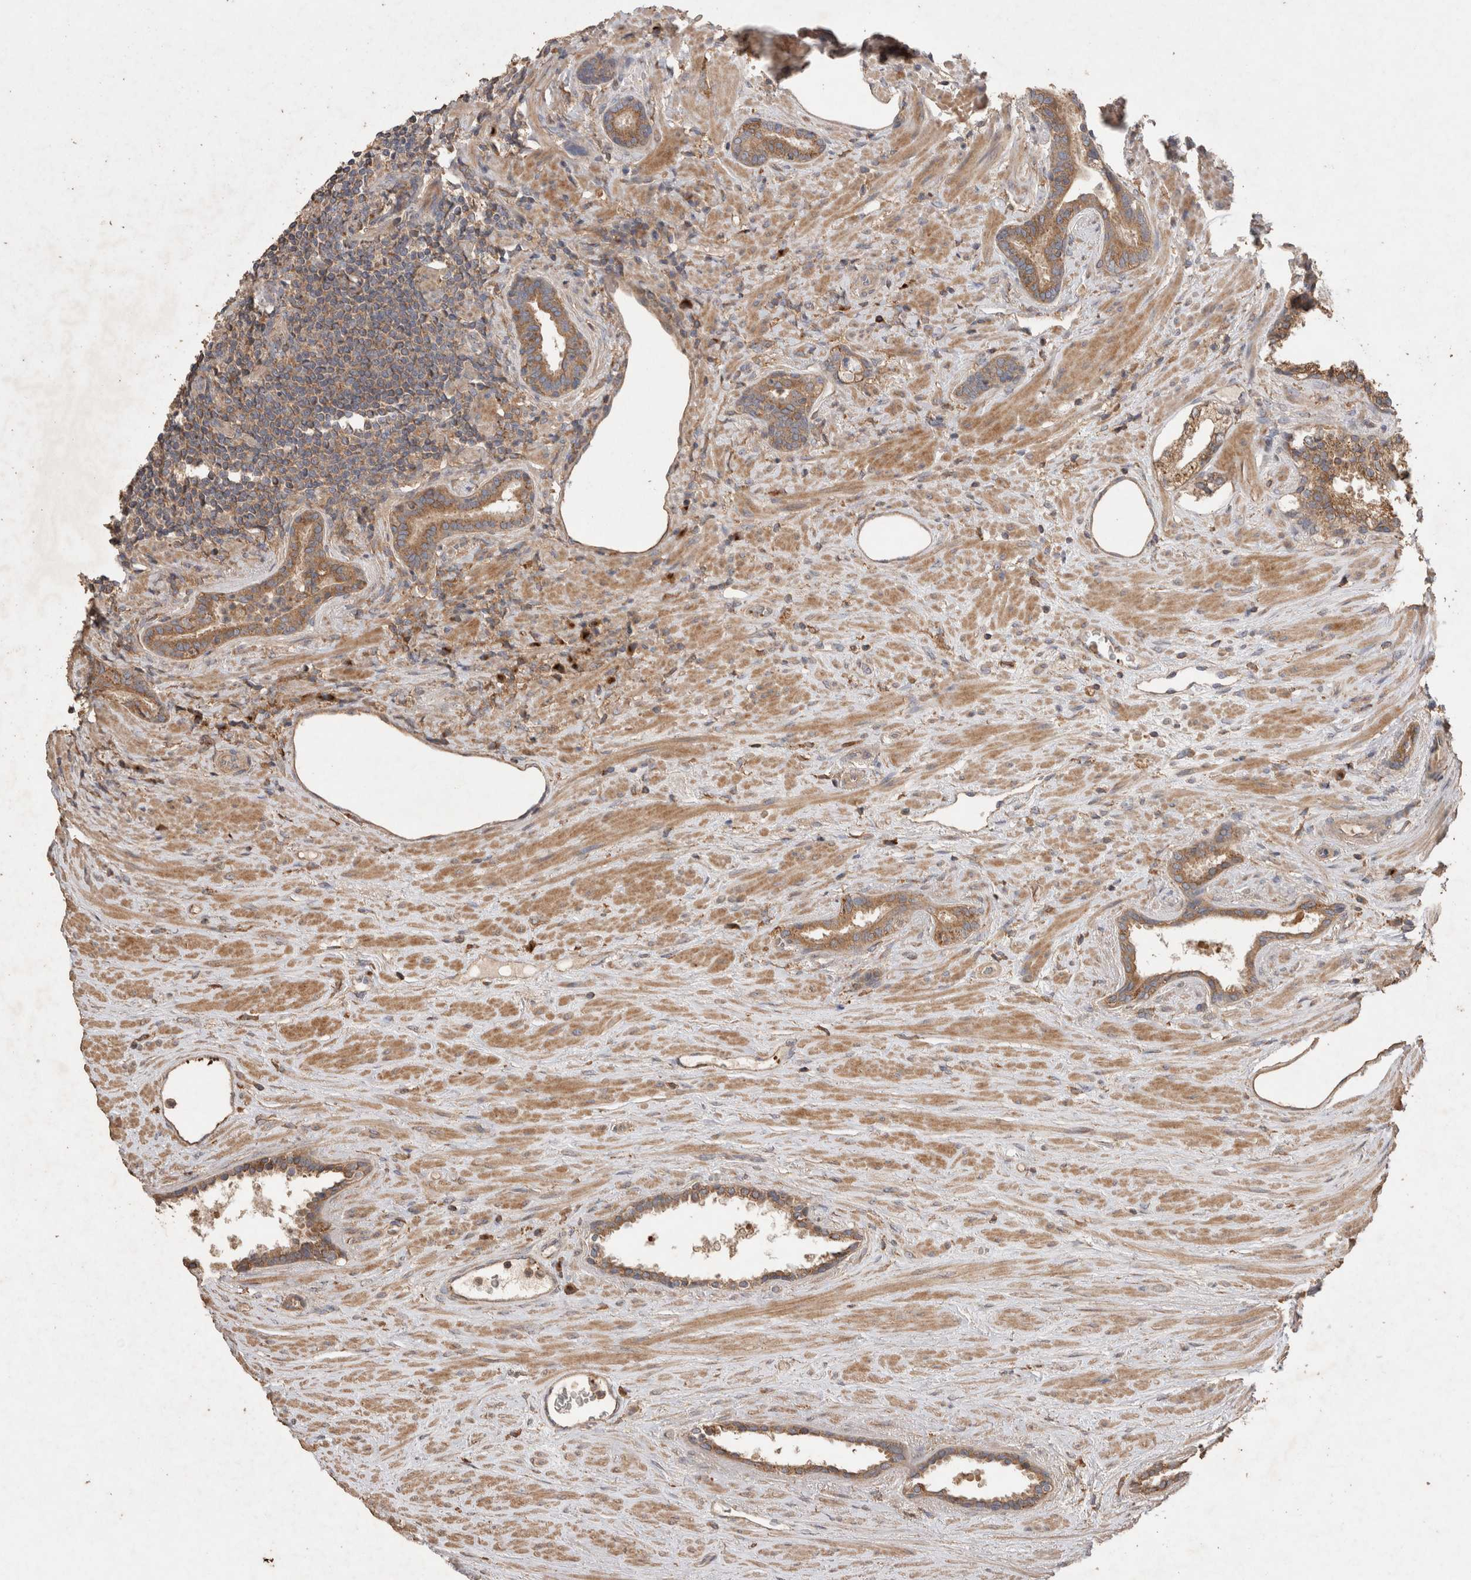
{"staining": {"intensity": "moderate", "quantity": ">75%", "location": "cytoplasmic/membranous"}, "tissue": "prostate cancer", "cell_type": "Tumor cells", "image_type": "cancer", "snomed": [{"axis": "morphology", "description": "Adenocarcinoma, High grade"}, {"axis": "topography", "description": "Prostate"}], "caption": "Protein expression by immunohistochemistry (IHC) displays moderate cytoplasmic/membranous positivity in about >75% of tumor cells in prostate cancer (high-grade adenocarcinoma).", "gene": "SNX31", "patient": {"sex": "male", "age": 71}}